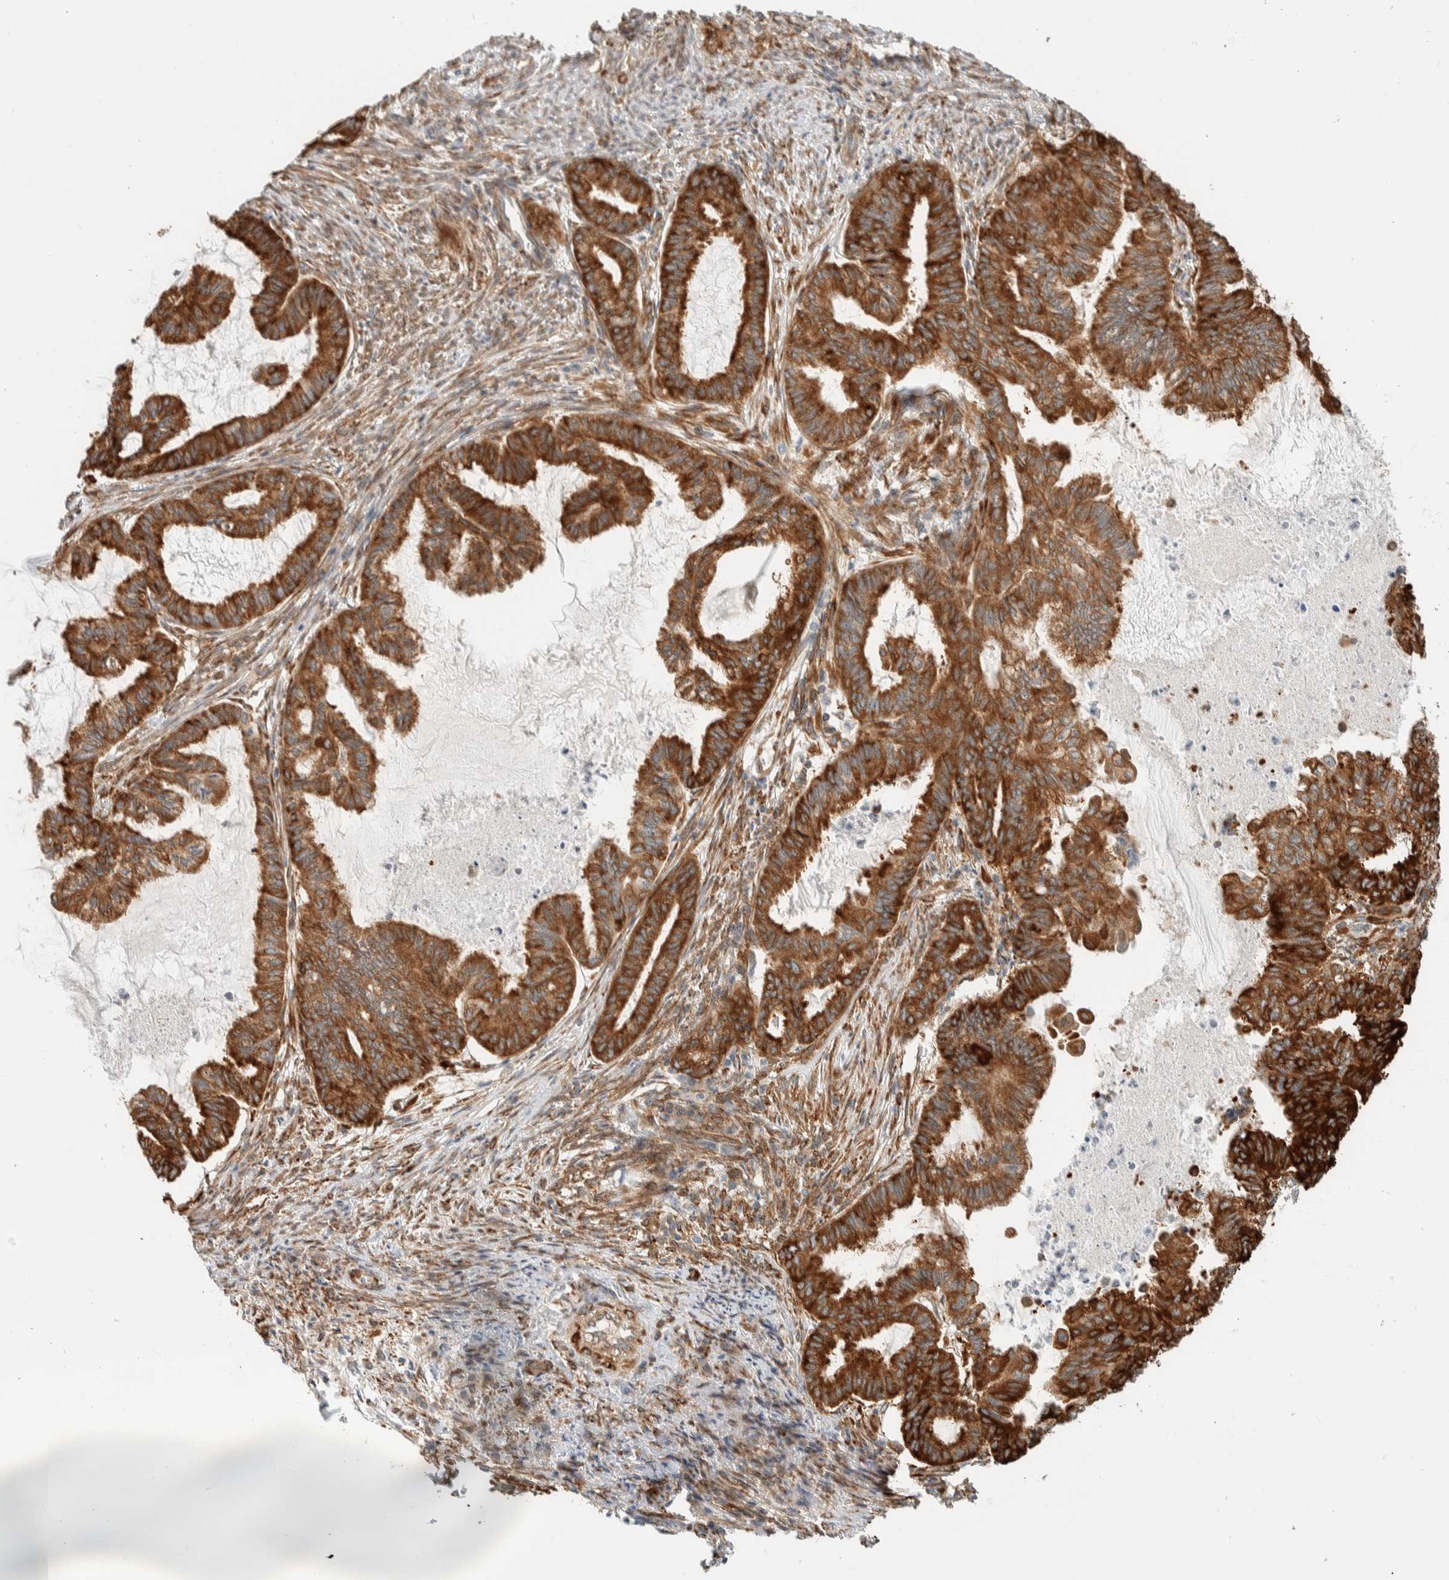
{"staining": {"intensity": "strong", "quantity": ">75%", "location": "cytoplasmic/membranous"}, "tissue": "endometrial cancer", "cell_type": "Tumor cells", "image_type": "cancer", "snomed": [{"axis": "morphology", "description": "Adenocarcinoma, NOS"}, {"axis": "topography", "description": "Endometrium"}], "caption": "Strong cytoplasmic/membranous staining for a protein is identified in approximately >75% of tumor cells of adenocarcinoma (endometrial) using IHC.", "gene": "LLGL2", "patient": {"sex": "female", "age": 86}}